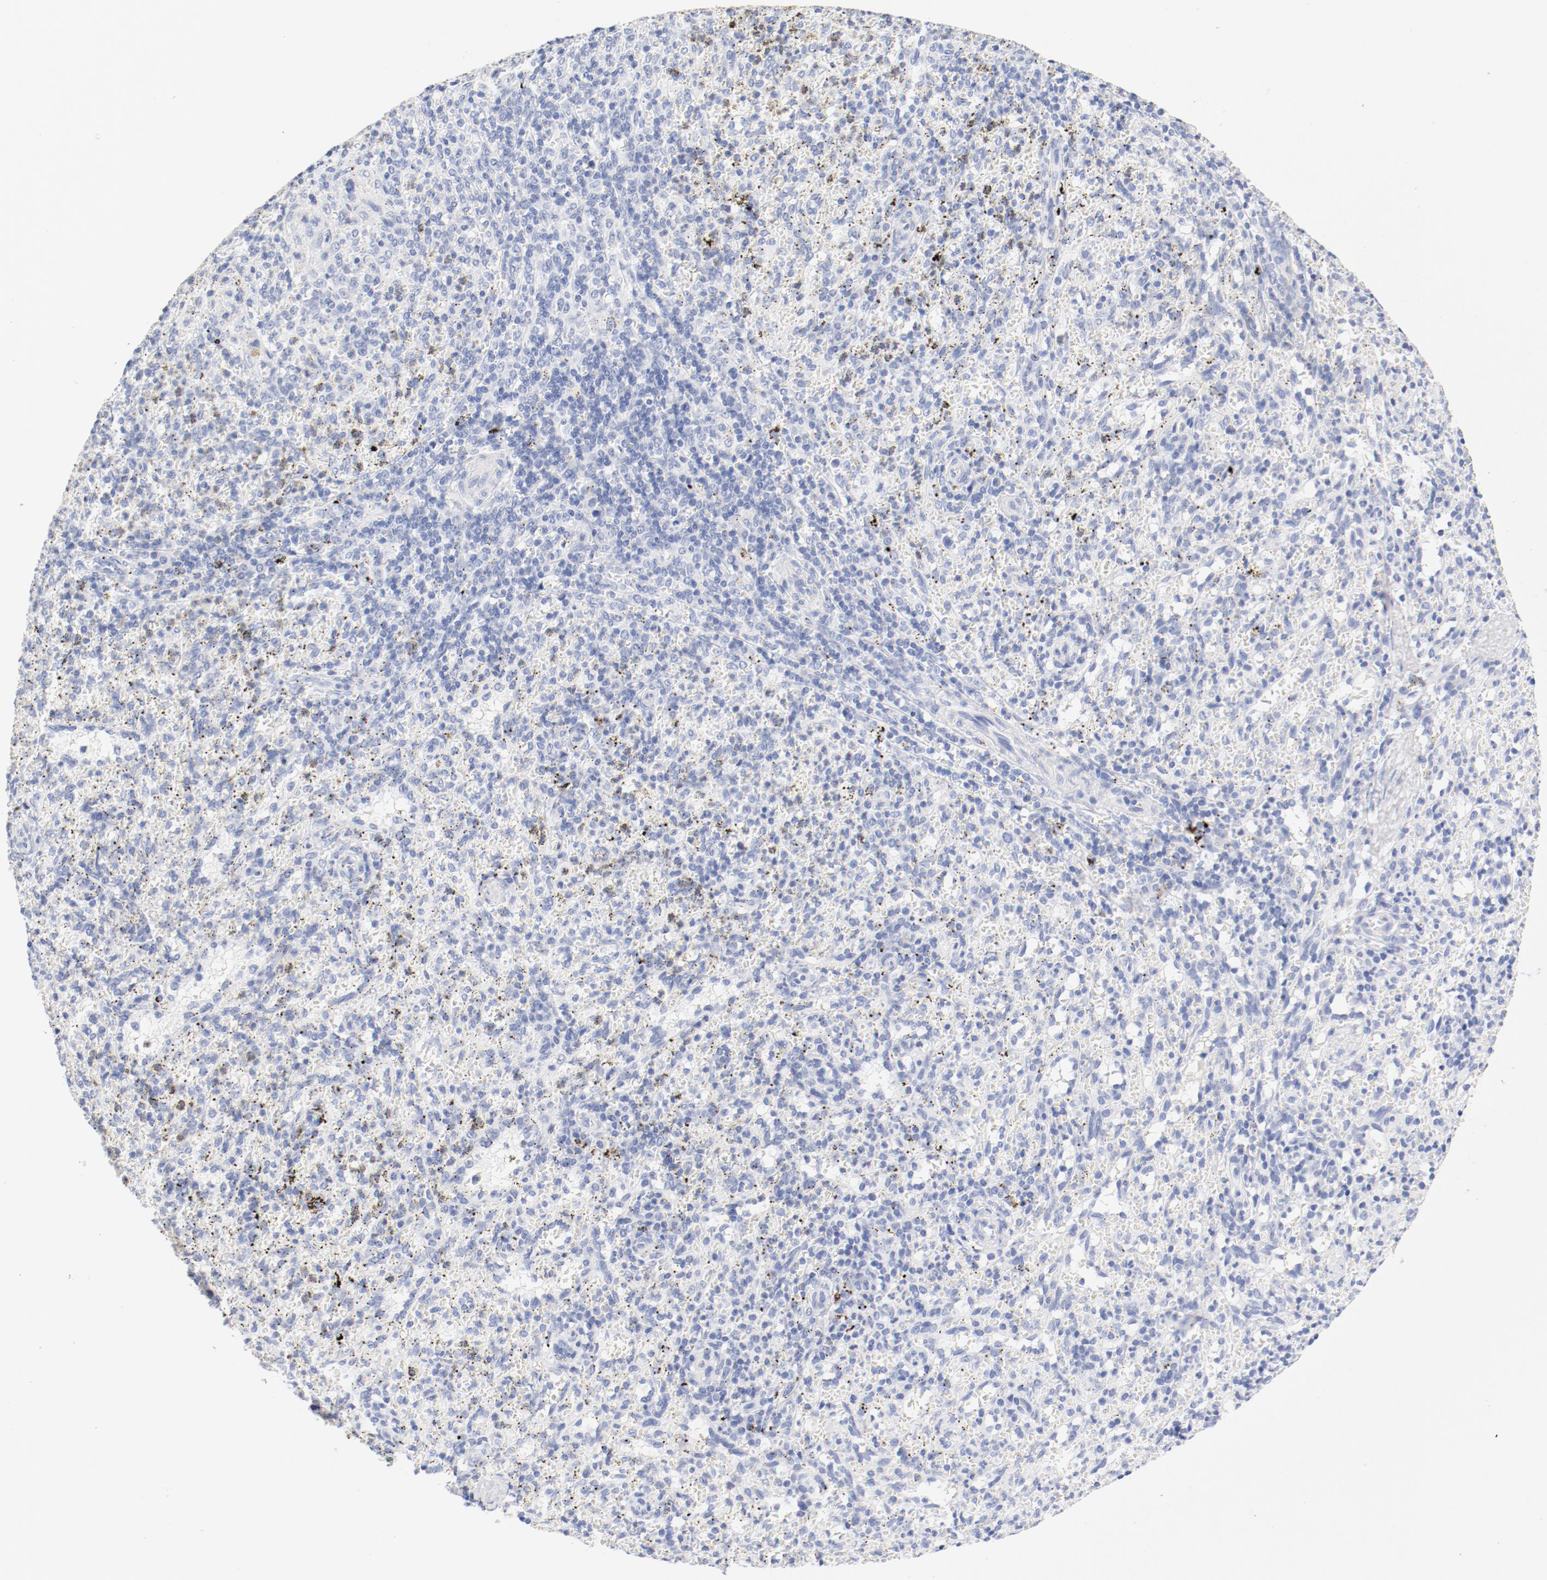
{"staining": {"intensity": "negative", "quantity": "none", "location": "none"}, "tissue": "spleen", "cell_type": "Cells in red pulp", "image_type": "normal", "snomed": [{"axis": "morphology", "description": "Normal tissue, NOS"}, {"axis": "topography", "description": "Spleen"}], "caption": "This is an immunohistochemistry image of unremarkable spleen. There is no staining in cells in red pulp.", "gene": "HOMER1", "patient": {"sex": "female", "age": 10}}